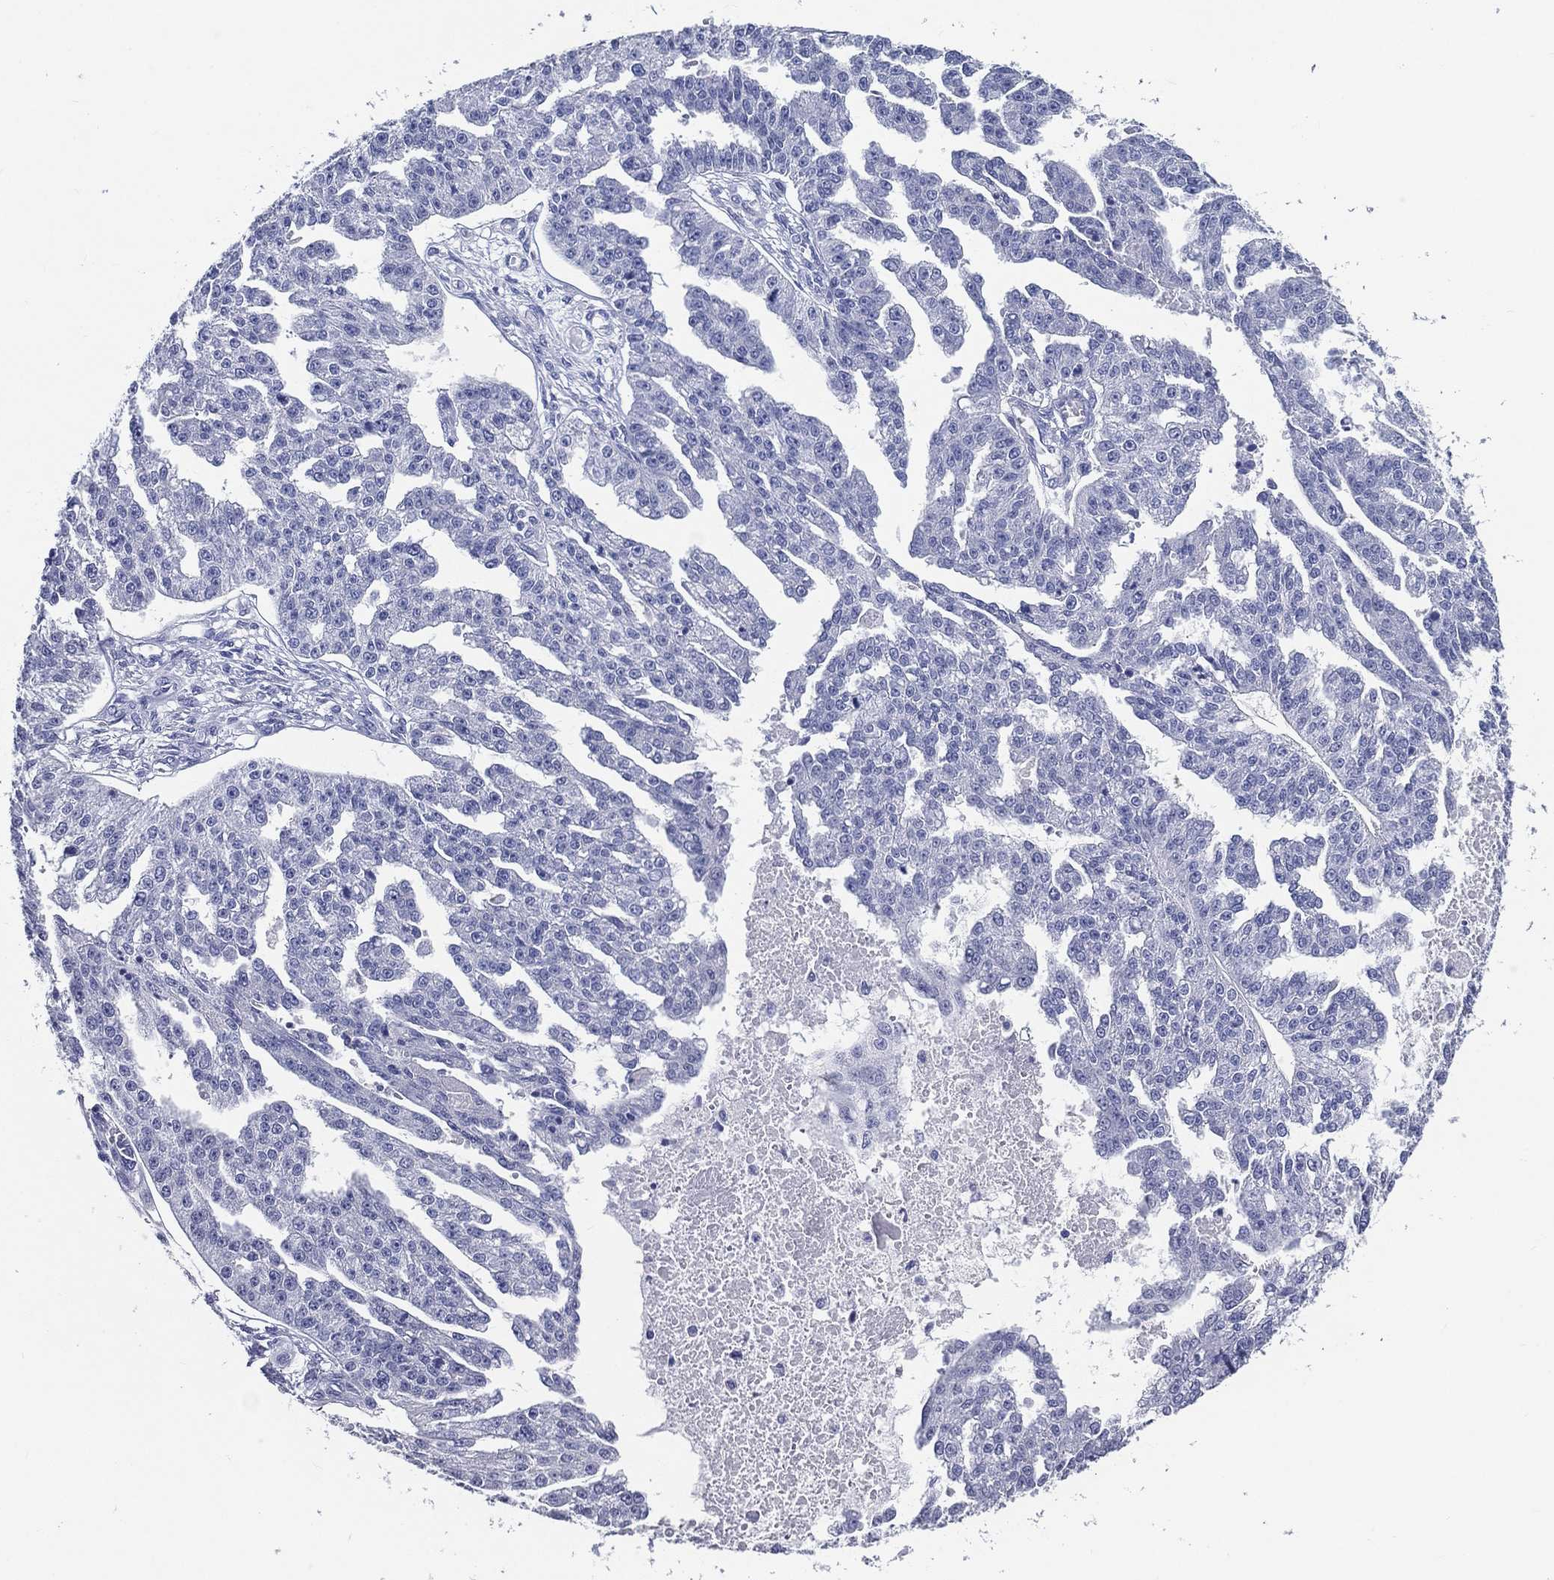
{"staining": {"intensity": "negative", "quantity": "none", "location": "none"}, "tissue": "ovarian cancer", "cell_type": "Tumor cells", "image_type": "cancer", "snomed": [{"axis": "morphology", "description": "Cystadenocarcinoma, serous, NOS"}, {"axis": "topography", "description": "Ovary"}], "caption": "Immunohistochemical staining of ovarian serous cystadenocarcinoma shows no significant expression in tumor cells.", "gene": "ACE2", "patient": {"sex": "female", "age": 58}}